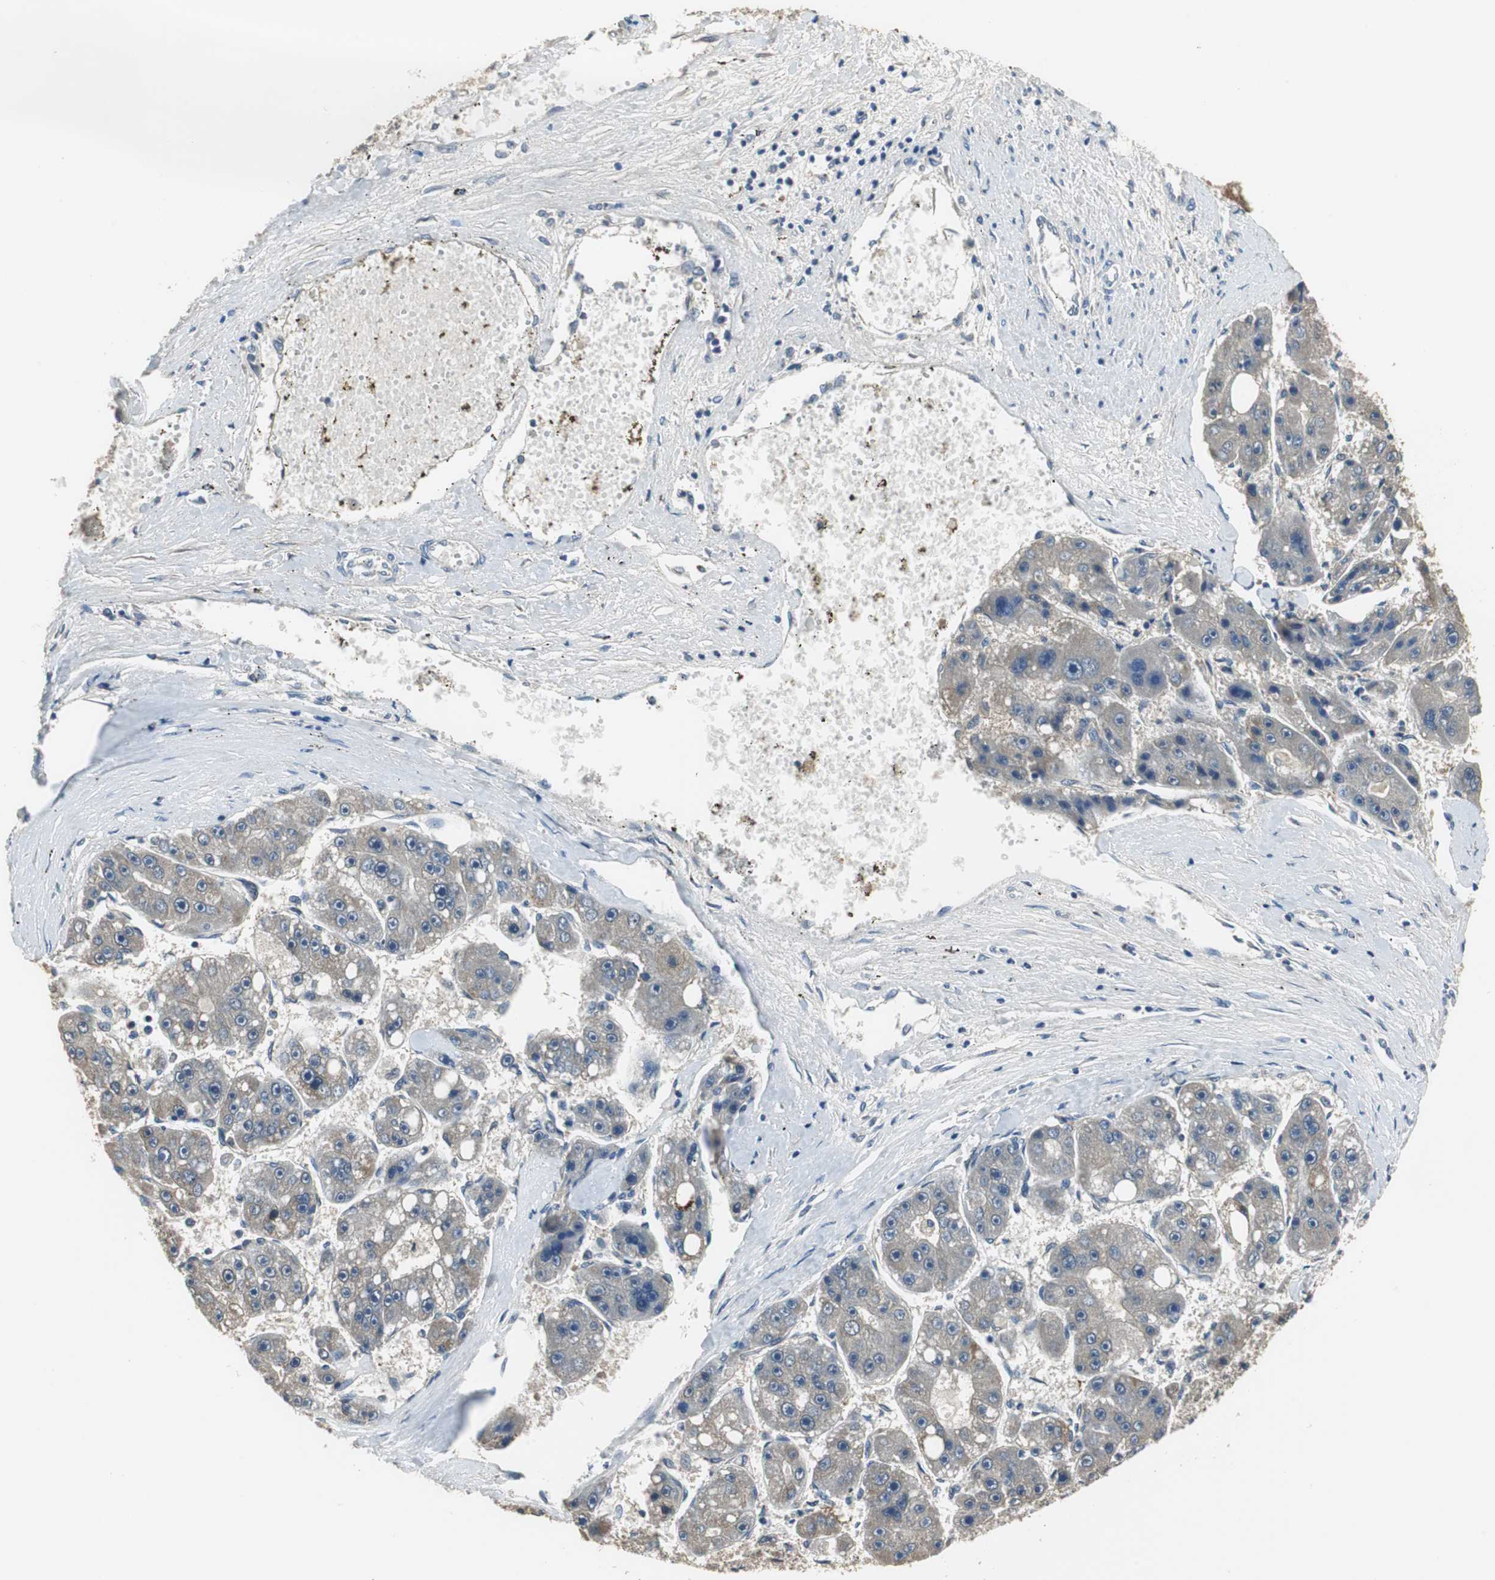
{"staining": {"intensity": "weak", "quantity": "<25%", "location": "cytoplasmic/membranous"}, "tissue": "liver cancer", "cell_type": "Tumor cells", "image_type": "cancer", "snomed": [{"axis": "morphology", "description": "Carcinoma, Hepatocellular, NOS"}, {"axis": "topography", "description": "Liver"}], "caption": "Tumor cells are negative for brown protein staining in liver hepatocellular carcinoma. (DAB IHC visualized using brightfield microscopy, high magnification).", "gene": "MTIF2", "patient": {"sex": "female", "age": 61}}